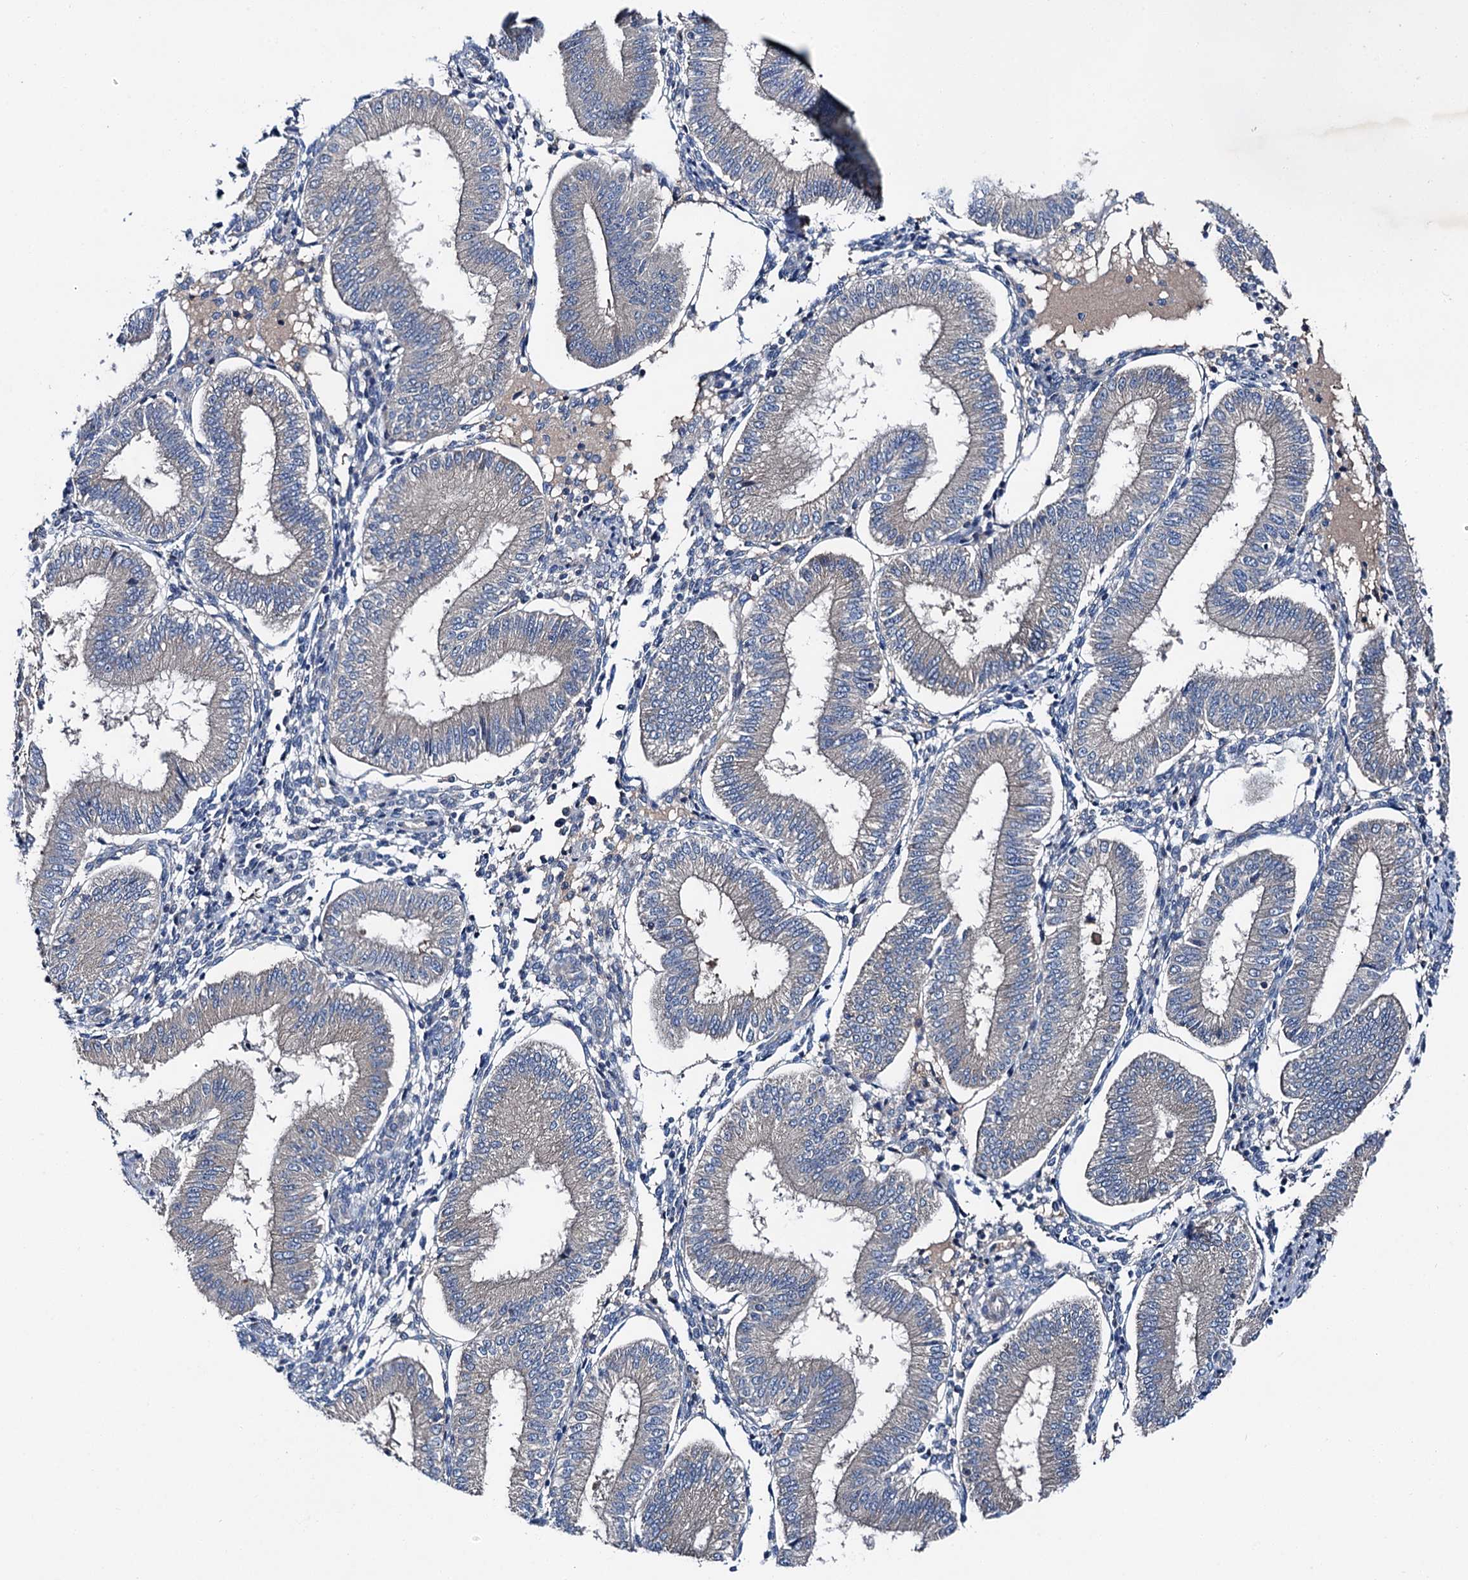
{"staining": {"intensity": "negative", "quantity": "none", "location": "none"}, "tissue": "endometrium", "cell_type": "Cells in endometrial stroma", "image_type": "normal", "snomed": [{"axis": "morphology", "description": "Normal tissue, NOS"}, {"axis": "topography", "description": "Endometrium"}], "caption": "This is an immunohistochemistry (IHC) photomicrograph of benign human endometrium. There is no positivity in cells in endometrial stroma.", "gene": "SLC22A25", "patient": {"sex": "female", "age": 39}}